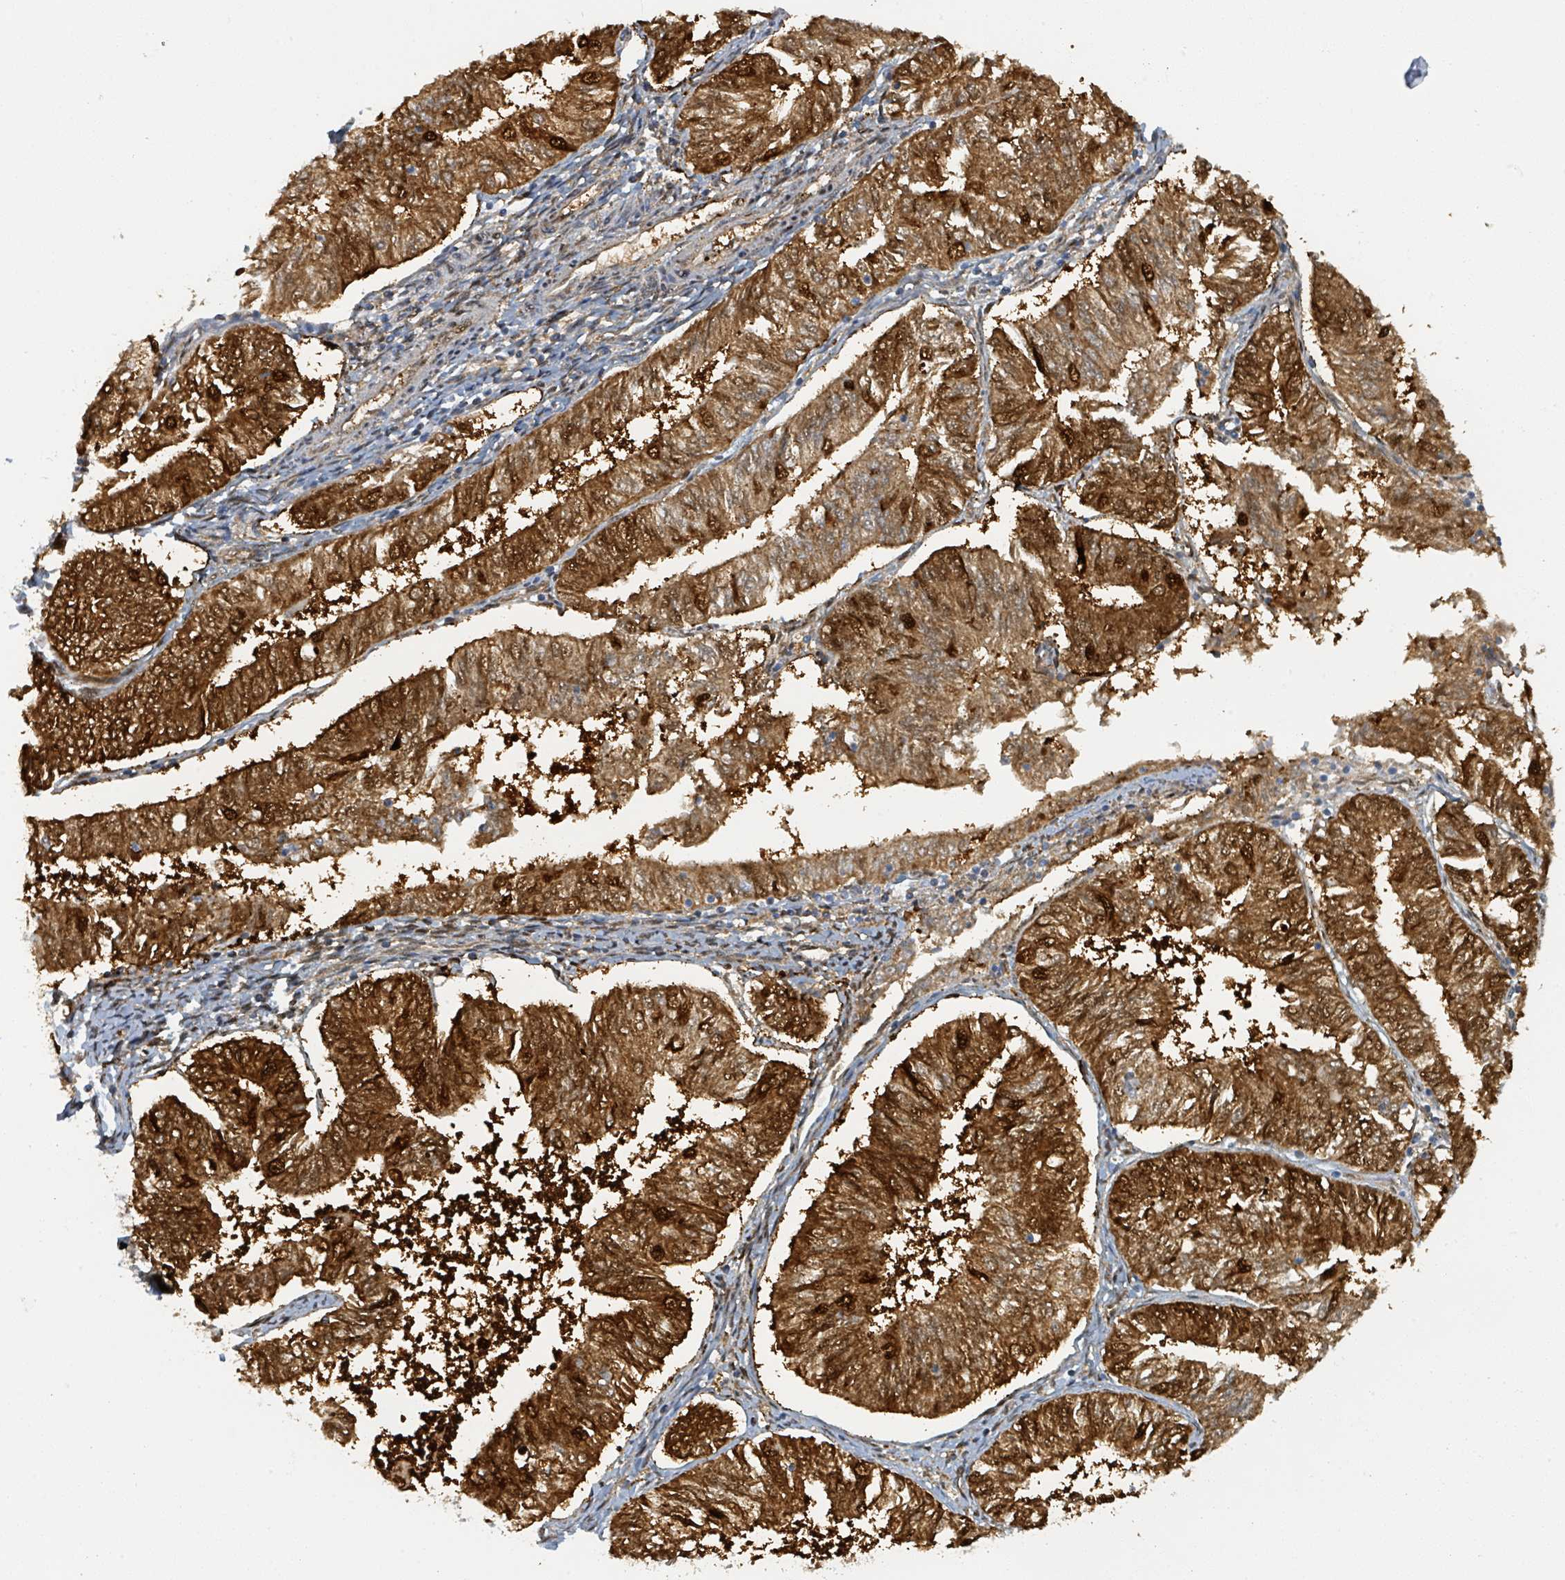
{"staining": {"intensity": "strong", "quantity": ">75%", "location": "cytoplasmic/membranous,nuclear"}, "tissue": "endometrial cancer", "cell_type": "Tumor cells", "image_type": "cancer", "snomed": [{"axis": "morphology", "description": "Adenocarcinoma, NOS"}, {"axis": "topography", "description": "Endometrium"}], "caption": "Strong cytoplasmic/membranous and nuclear staining is seen in about >75% of tumor cells in adenocarcinoma (endometrial). (DAB (3,3'-diaminobenzidine) IHC, brown staining for protein, blue staining for nuclei).", "gene": "PSMB7", "patient": {"sex": "female", "age": 58}}